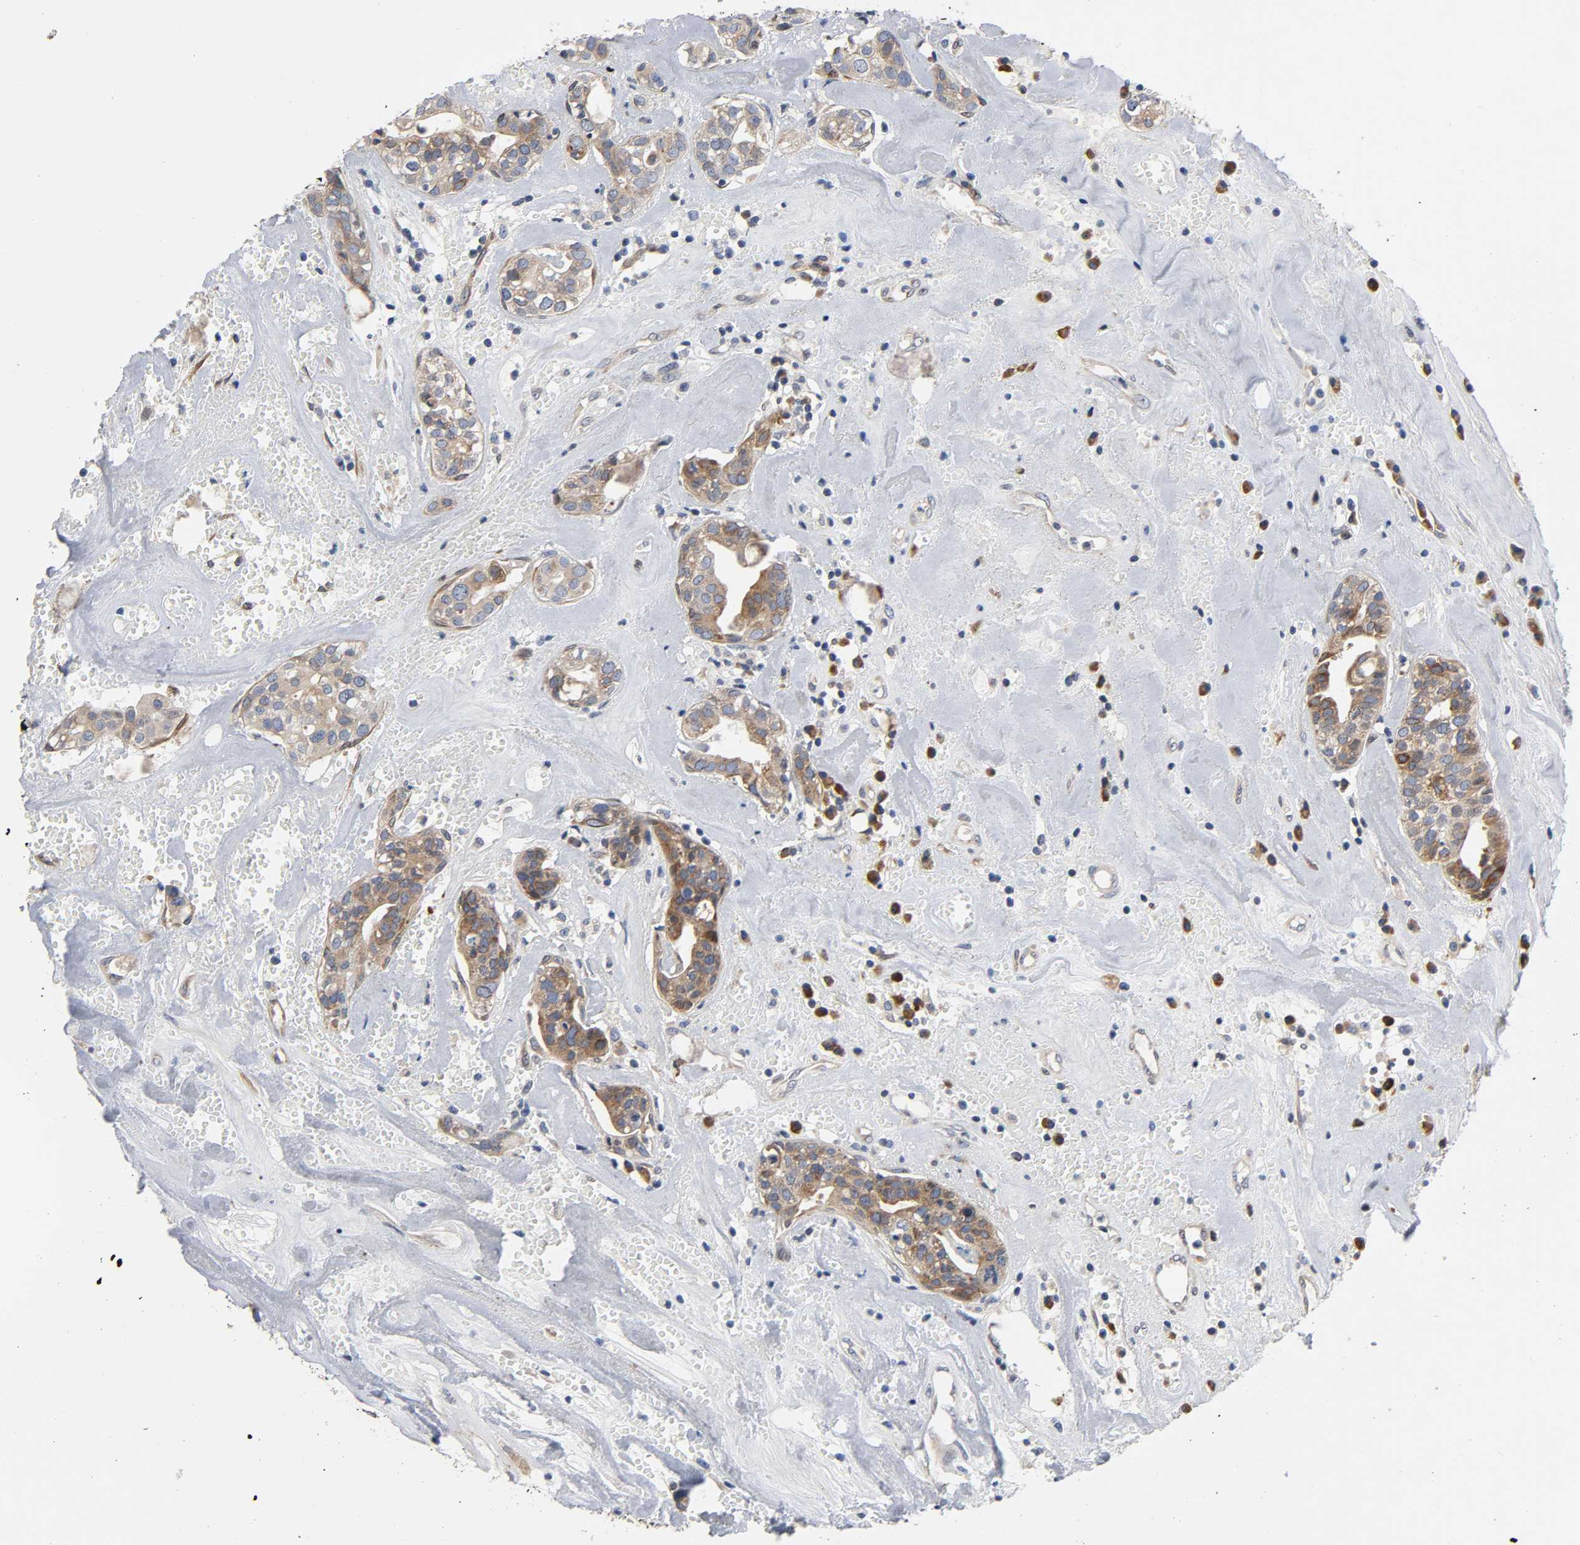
{"staining": {"intensity": "moderate", "quantity": "25%-75%", "location": "cytoplasmic/membranous"}, "tissue": "head and neck cancer", "cell_type": "Tumor cells", "image_type": "cancer", "snomed": [{"axis": "morphology", "description": "Adenocarcinoma, NOS"}, {"axis": "topography", "description": "Salivary gland"}, {"axis": "topography", "description": "Head-Neck"}], "caption": "This histopathology image reveals adenocarcinoma (head and neck) stained with IHC to label a protein in brown. The cytoplasmic/membranous of tumor cells show moderate positivity for the protein. Nuclei are counter-stained blue.", "gene": "ASB6", "patient": {"sex": "female", "age": 65}}